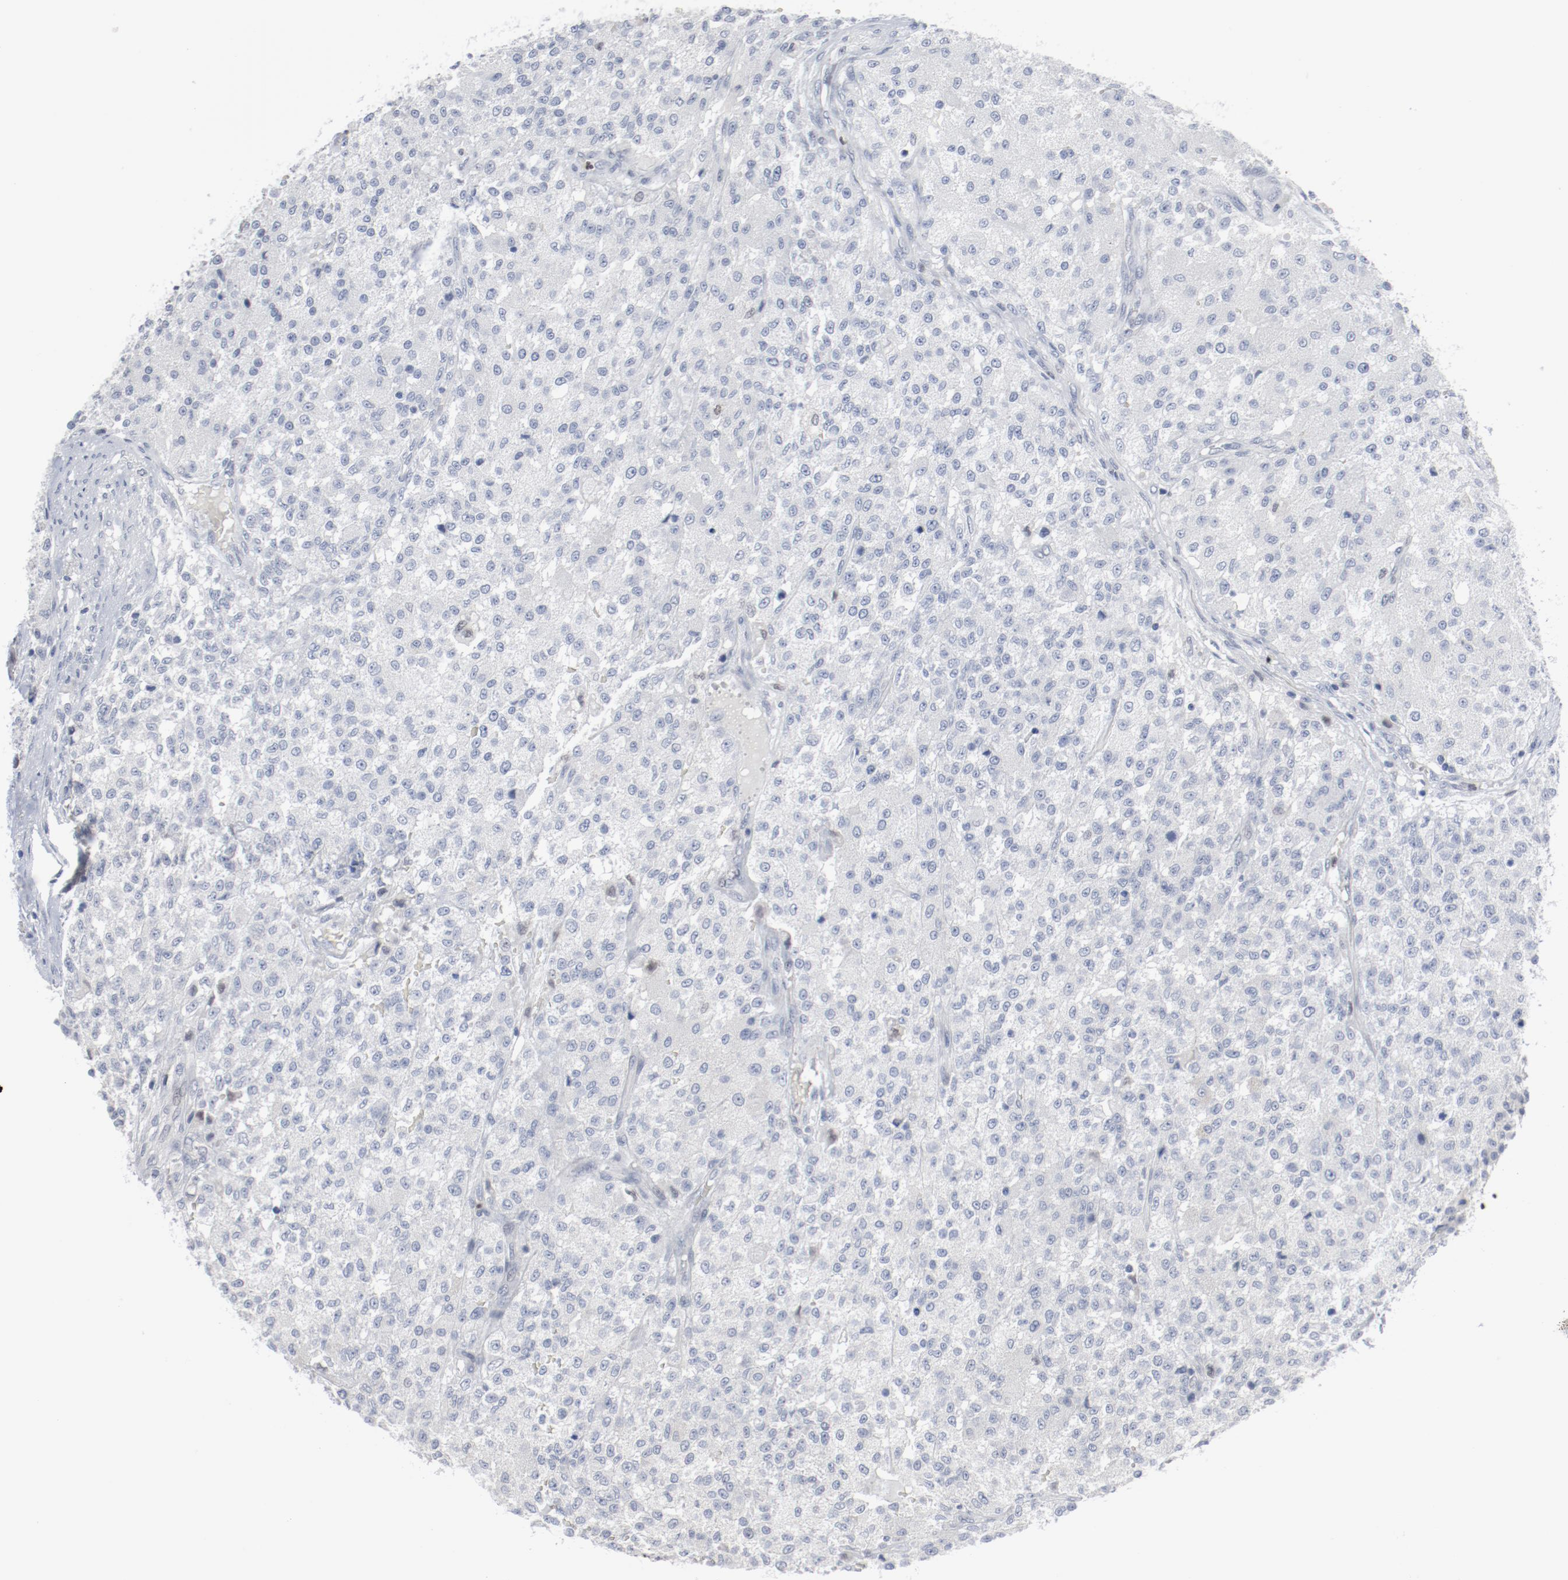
{"staining": {"intensity": "negative", "quantity": "none", "location": "none"}, "tissue": "testis cancer", "cell_type": "Tumor cells", "image_type": "cancer", "snomed": [{"axis": "morphology", "description": "Seminoma, NOS"}, {"axis": "topography", "description": "Testis"}], "caption": "IHC micrograph of neoplastic tissue: human testis cancer stained with DAB (3,3'-diaminobenzidine) displays no significant protein positivity in tumor cells.", "gene": "FOXN2", "patient": {"sex": "male", "age": 59}}